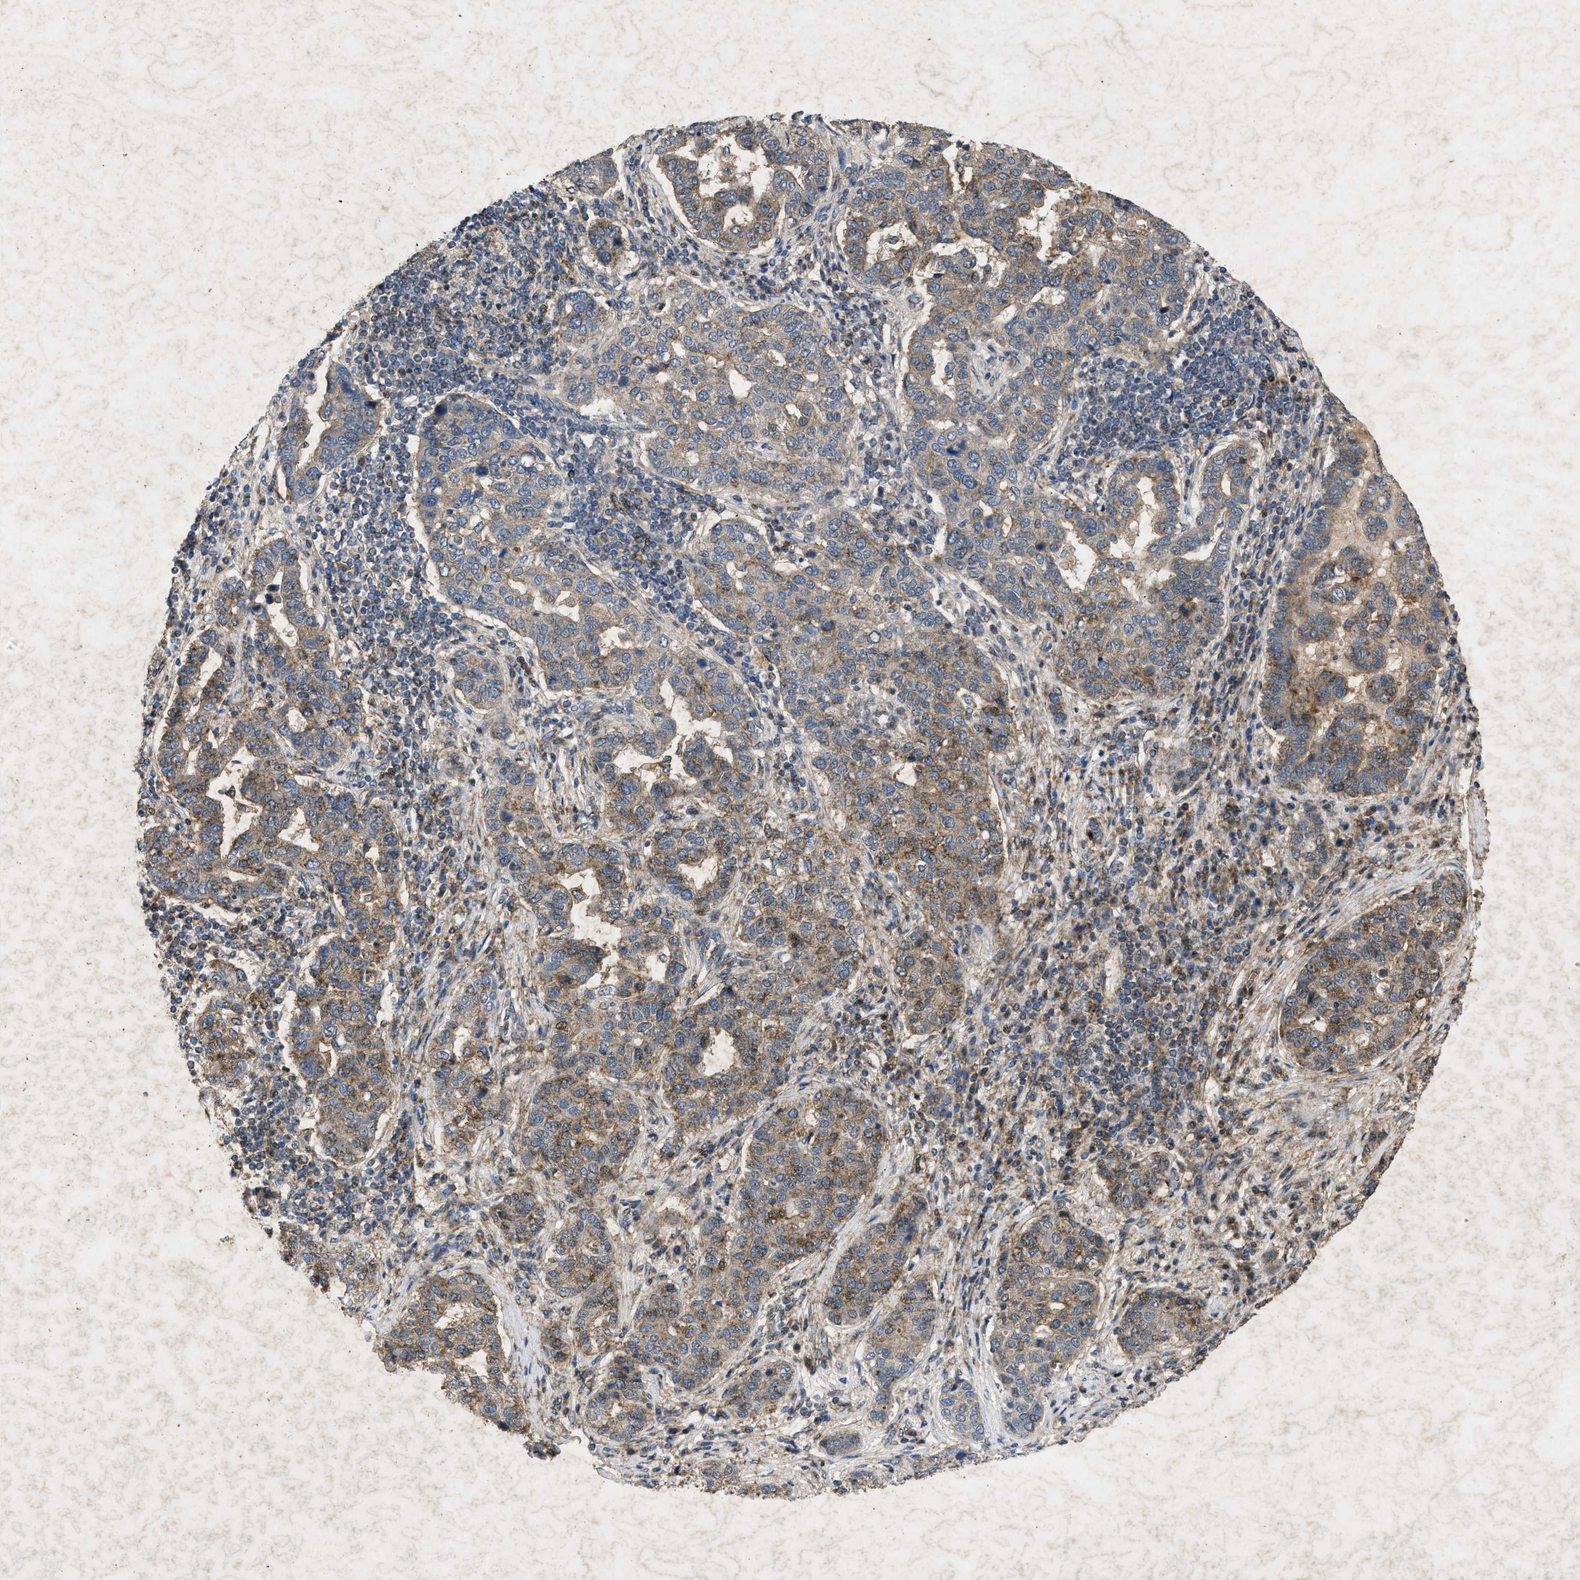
{"staining": {"intensity": "moderate", "quantity": ">75%", "location": "cytoplasmic/membranous"}, "tissue": "pancreatic cancer", "cell_type": "Tumor cells", "image_type": "cancer", "snomed": [{"axis": "morphology", "description": "Adenocarcinoma, NOS"}, {"axis": "topography", "description": "Pancreas"}], "caption": "Immunohistochemical staining of pancreatic cancer (adenocarcinoma) exhibits medium levels of moderate cytoplasmic/membranous protein positivity in about >75% of tumor cells.", "gene": "PRKG2", "patient": {"sex": "female", "age": 61}}